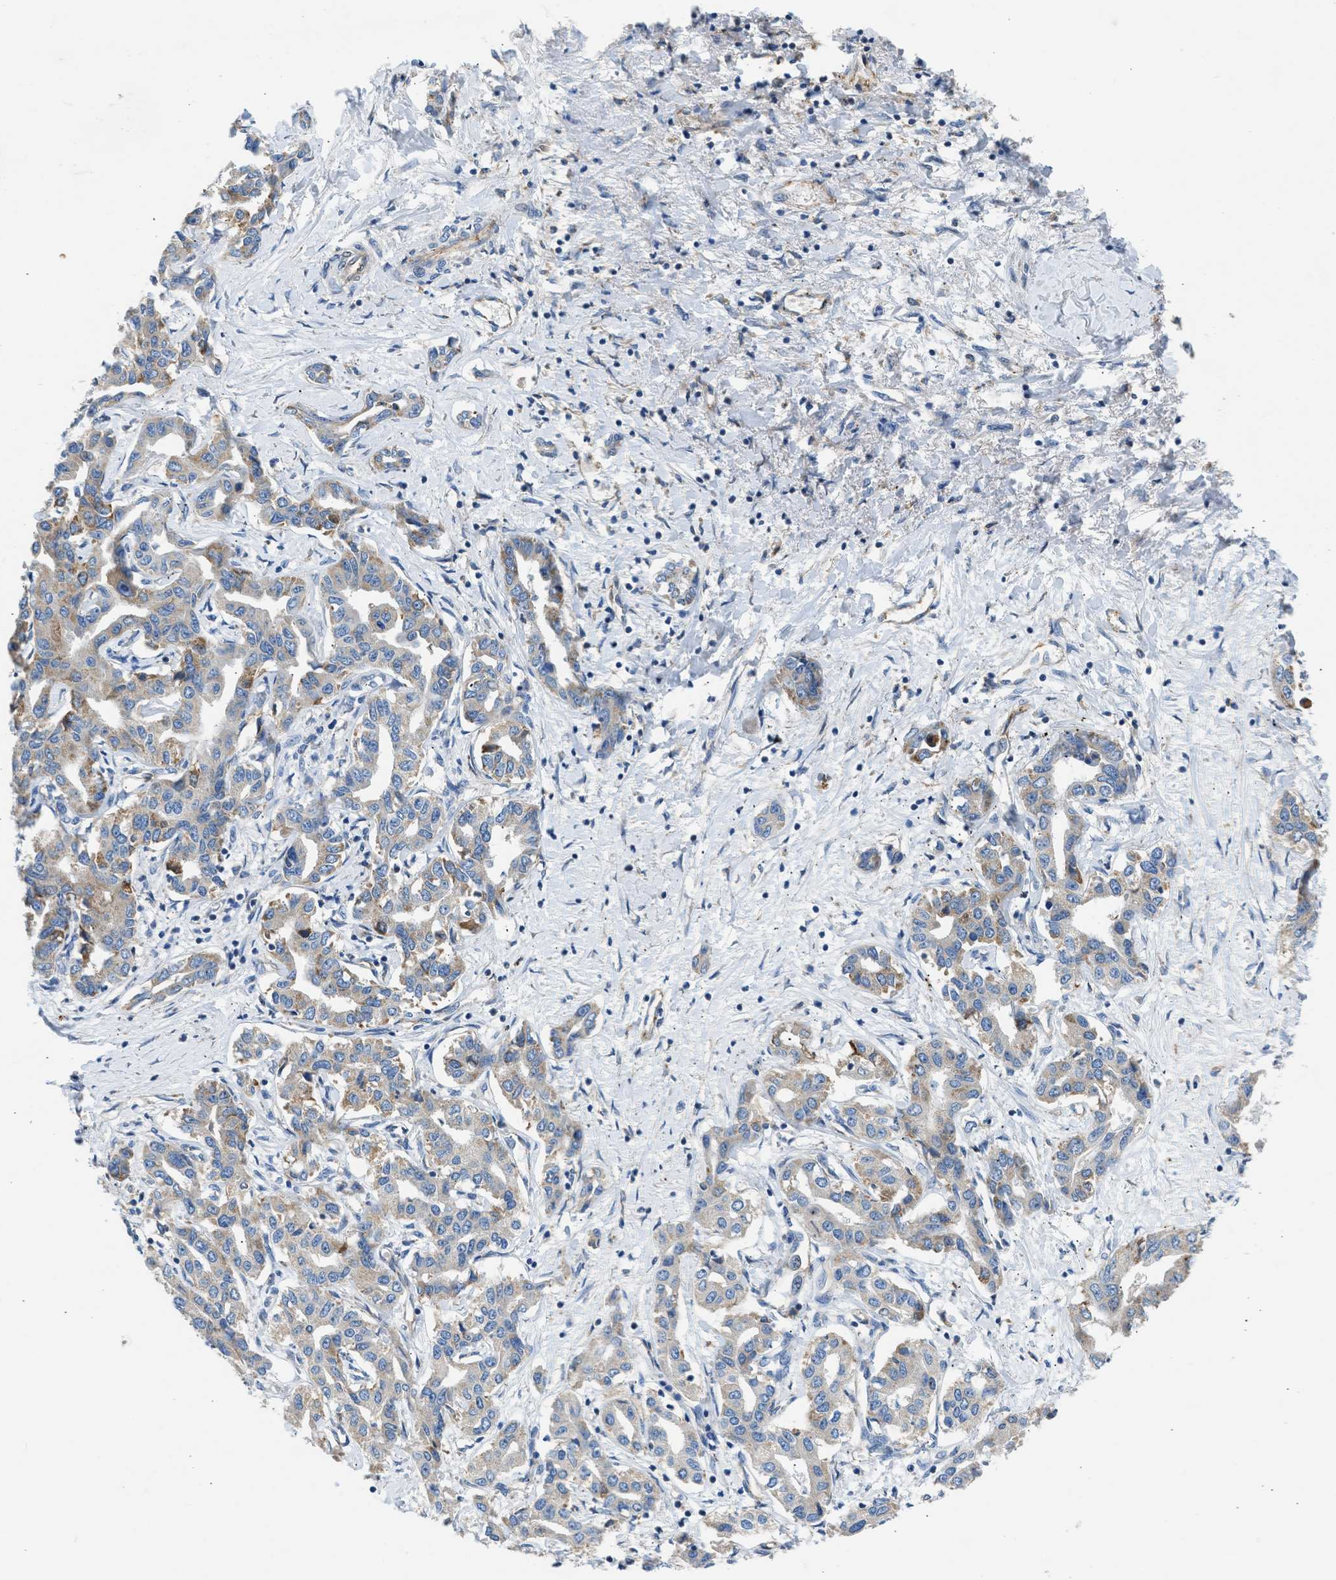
{"staining": {"intensity": "weak", "quantity": "25%-75%", "location": "cytoplasmic/membranous"}, "tissue": "liver cancer", "cell_type": "Tumor cells", "image_type": "cancer", "snomed": [{"axis": "morphology", "description": "Cholangiocarcinoma"}, {"axis": "topography", "description": "Liver"}], "caption": "The histopathology image exhibits immunohistochemical staining of liver cancer. There is weak cytoplasmic/membranous staining is appreciated in approximately 25%-75% of tumor cells.", "gene": "ULK4", "patient": {"sex": "male", "age": 59}}